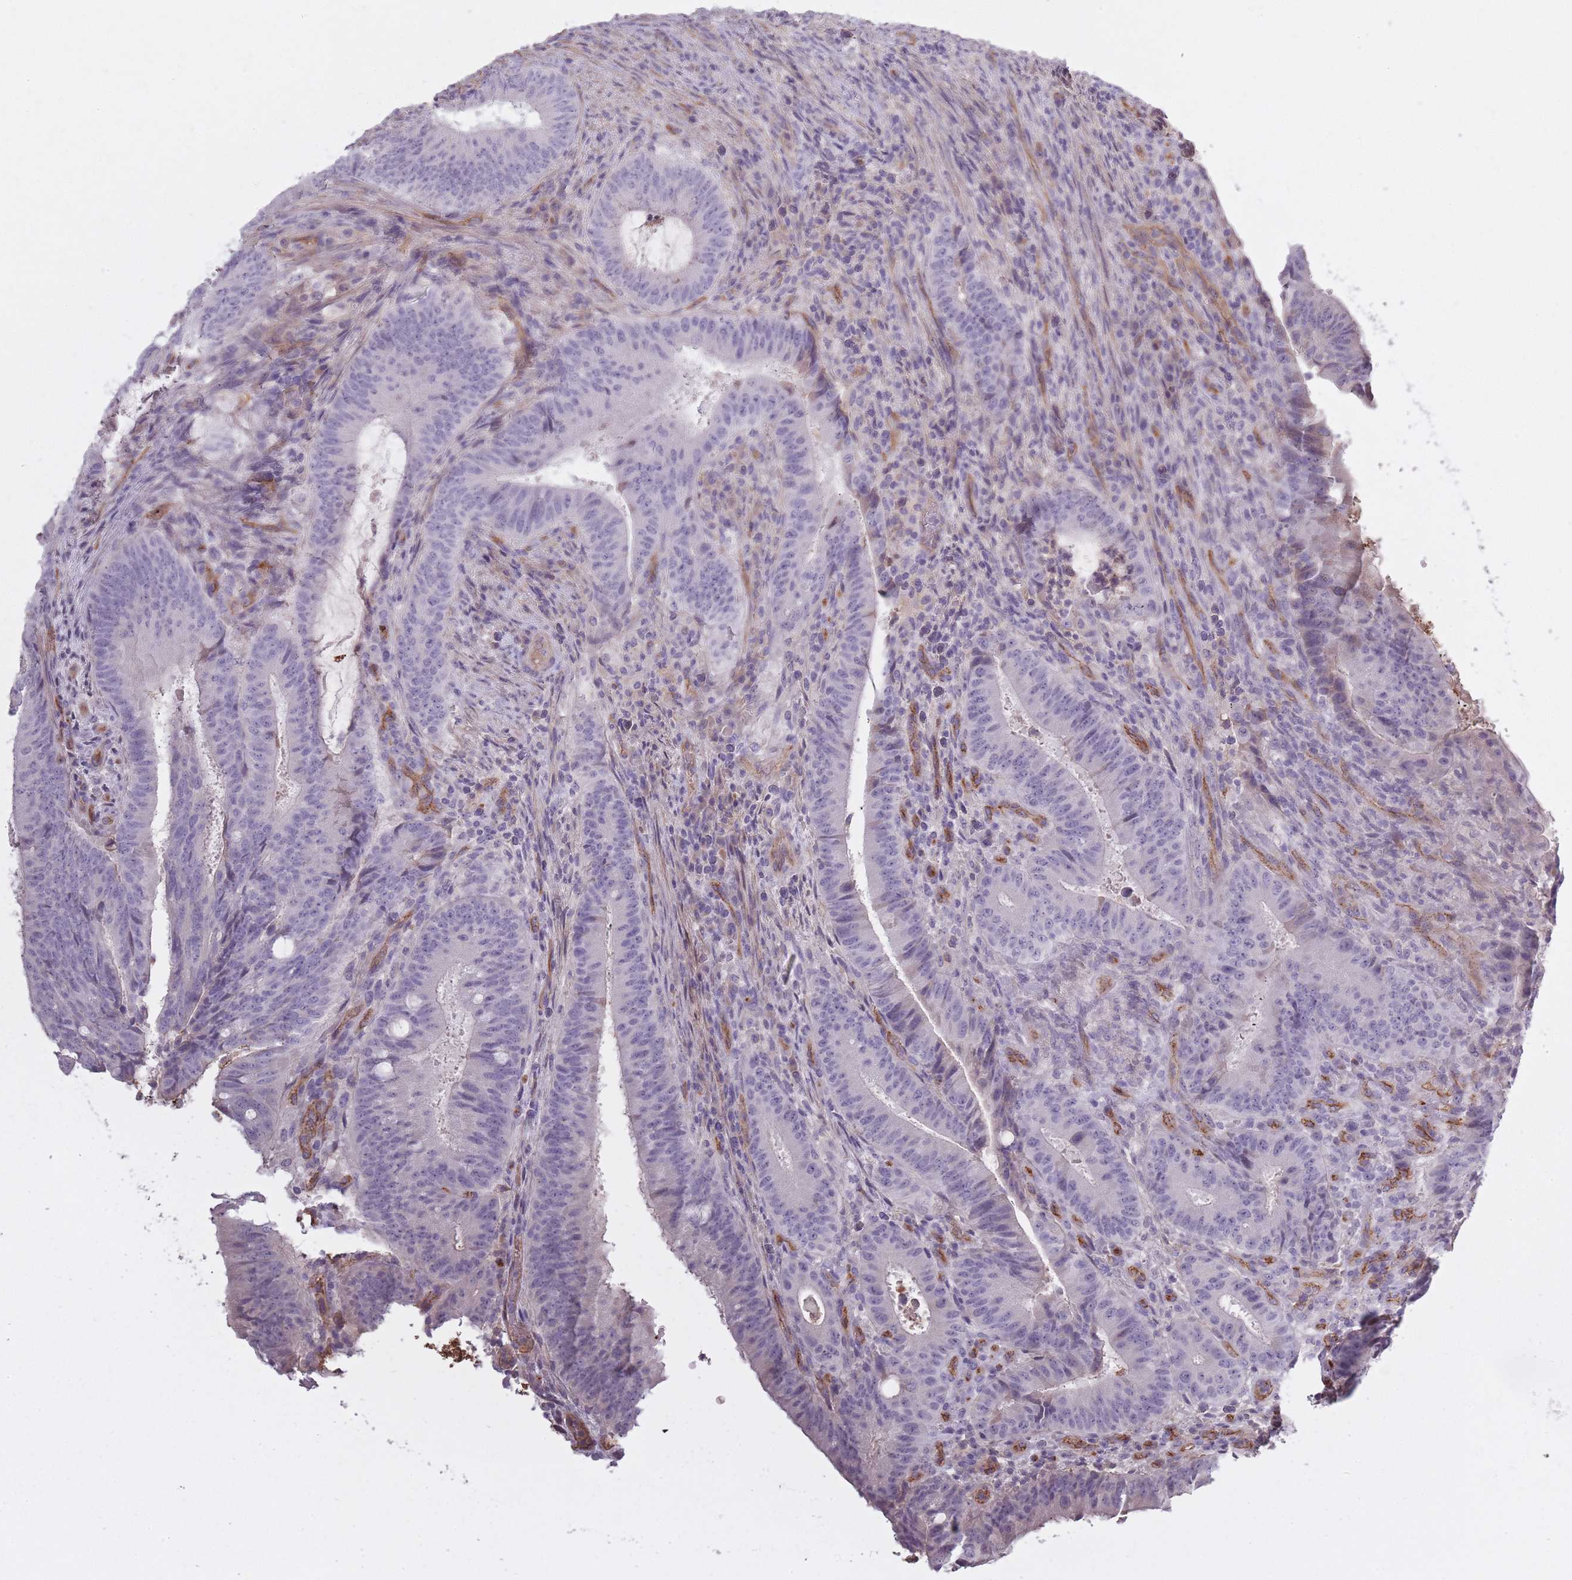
{"staining": {"intensity": "negative", "quantity": "none", "location": "none"}, "tissue": "colorectal cancer", "cell_type": "Tumor cells", "image_type": "cancer", "snomed": [{"axis": "morphology", "description": "Adenocarcinoma, NOS"}, {"axis": "topography", "description": "Colon"}], "caption": "Tumor cells show no significant positivity in adenocarcinoma (colorectal).", "gene": "SLC8A2", "patient": {"sex": "female", "age": 43}}